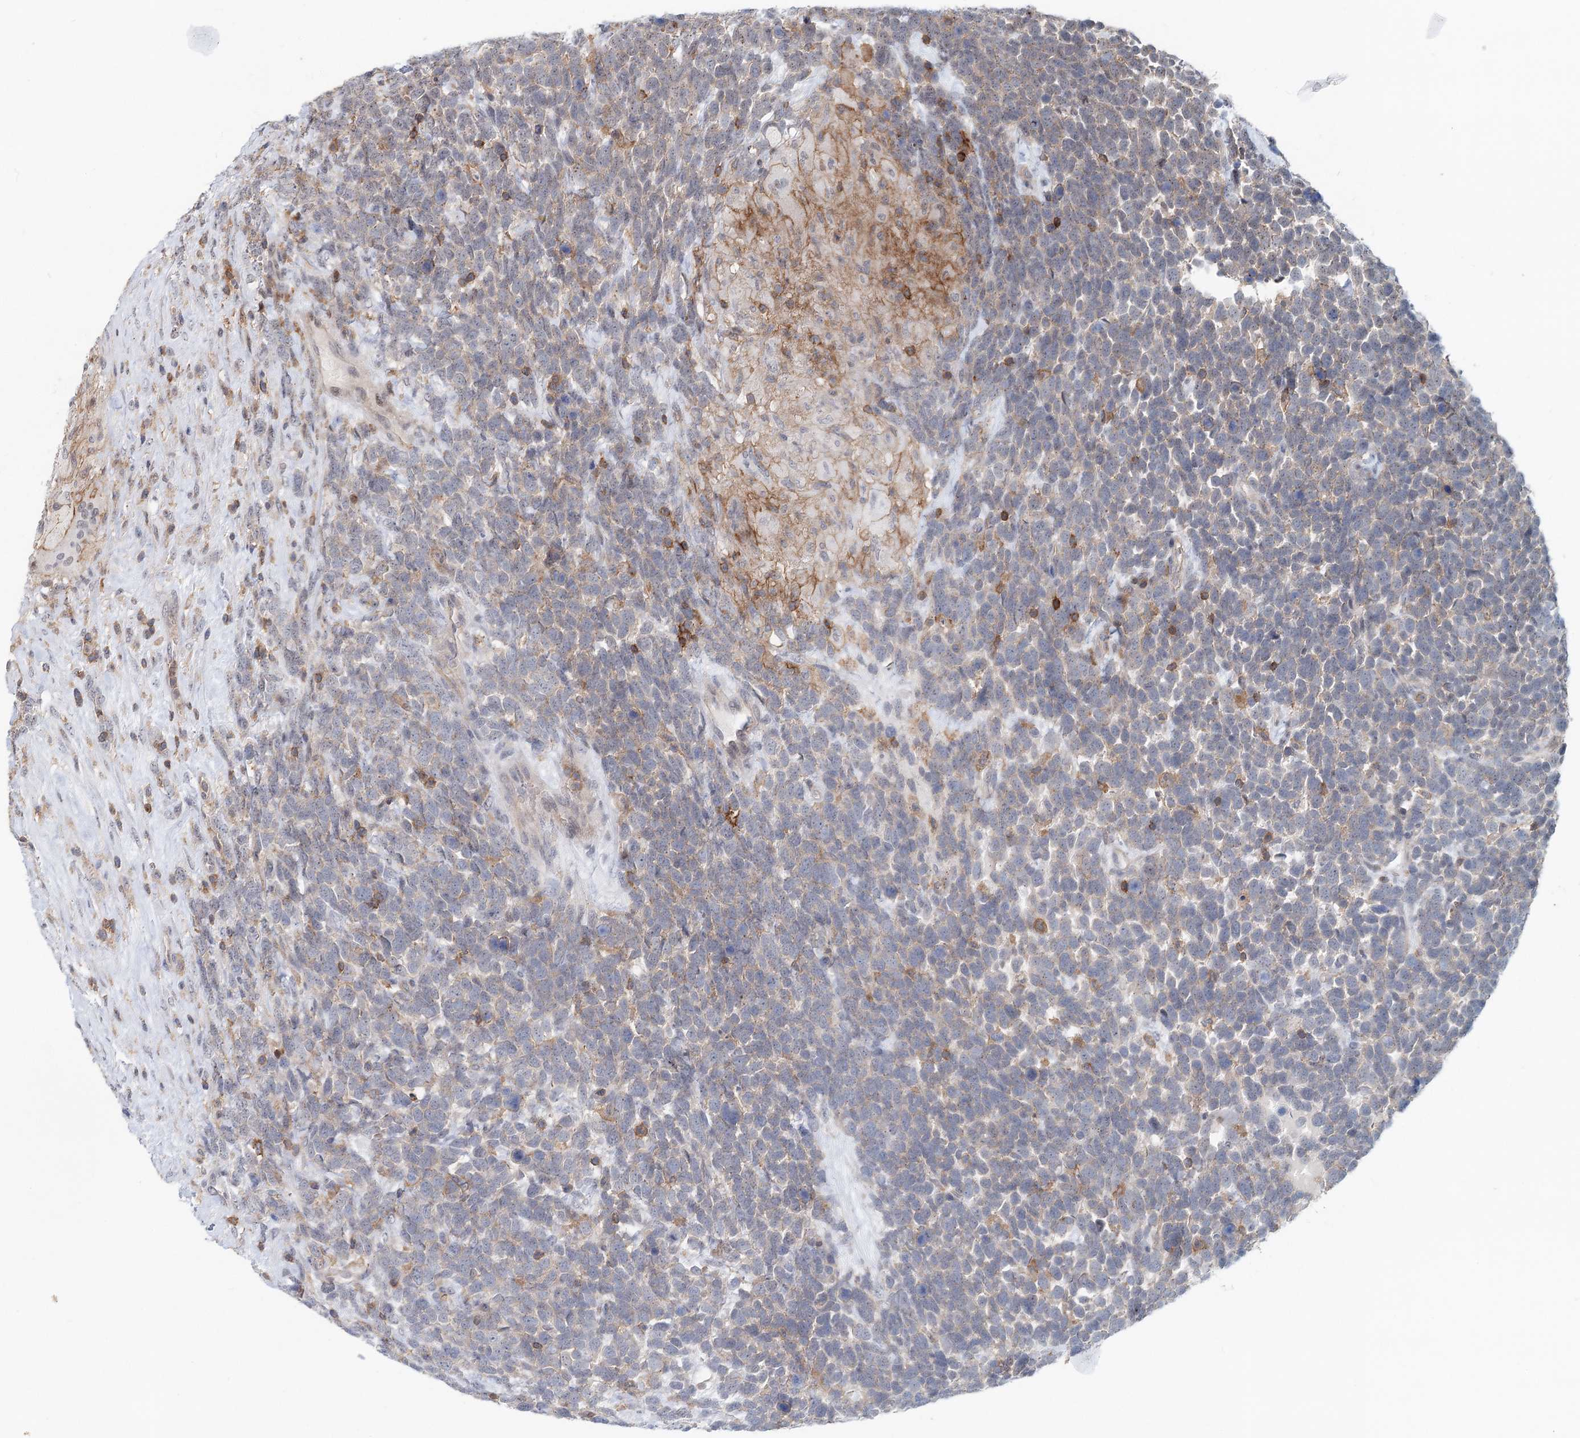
{"staining": {"intensity": "moderate", "quantity": "<25%", "location": "cytoplasmic/membranous"}, "tissue": "urothelial cancer", "cell_type": "Tumor cells", "image_type": "cancer", "snomed": [{"axis": "morphology", "description": "Urothelial carcinoma, High grade"}, {"axis": "topography", "description": "Urinary bladder"}], "caption": "Immunohistochemical staining of high-grade urothelial carcinoma exhibits moderate cytoplasmic/membranous protein expression in approximately <25% of tumor cells. Immunohistochemistry (ihc) stains the protein in brown and the nuclei are stained blue.", "gene": "CDC42SE2", "patient": {"sex": "female", "age": 82}}